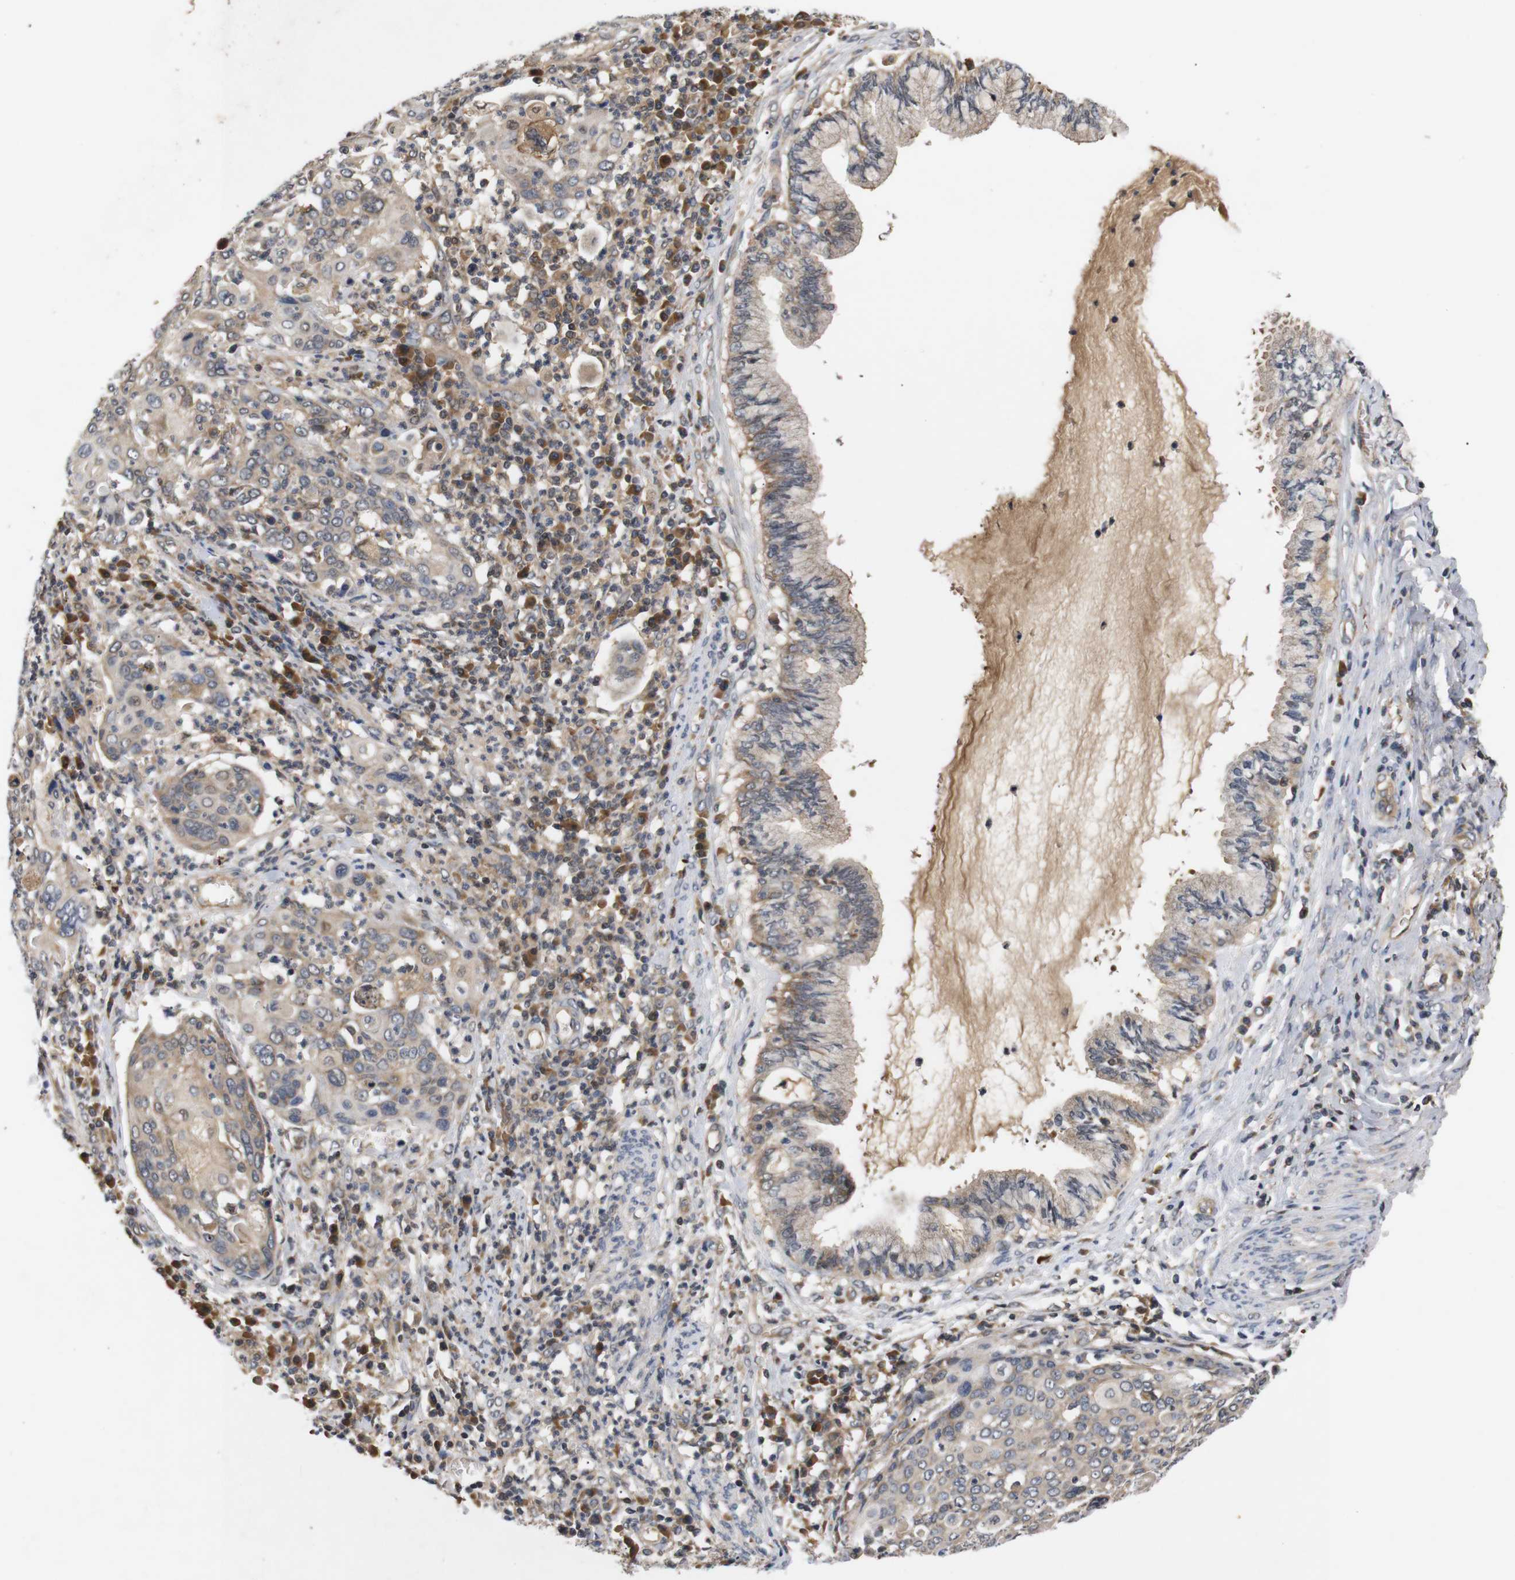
{"staining": {"intensity": "moderate", "quantity": ">75%", "location": "cytoplasmic/membranous"}, "tissue": "cervical cancer", "cell_type": "Tumor cells", "image_type": "cancer", "snomed": [{"axis": "morphology", "description": "Squamous cell carcinoma, NOS"}, {"axis": "topography", "description": "Cervix"}], "caption": "Tumor cells reveal medium levels of moderate cytoplasmic/membranous staining in approximately >75% of cells in cervical cancer (squamous cell carcinoma).", "gene": "RIPK1", "patient": {"sex": "female", "age": 40}}